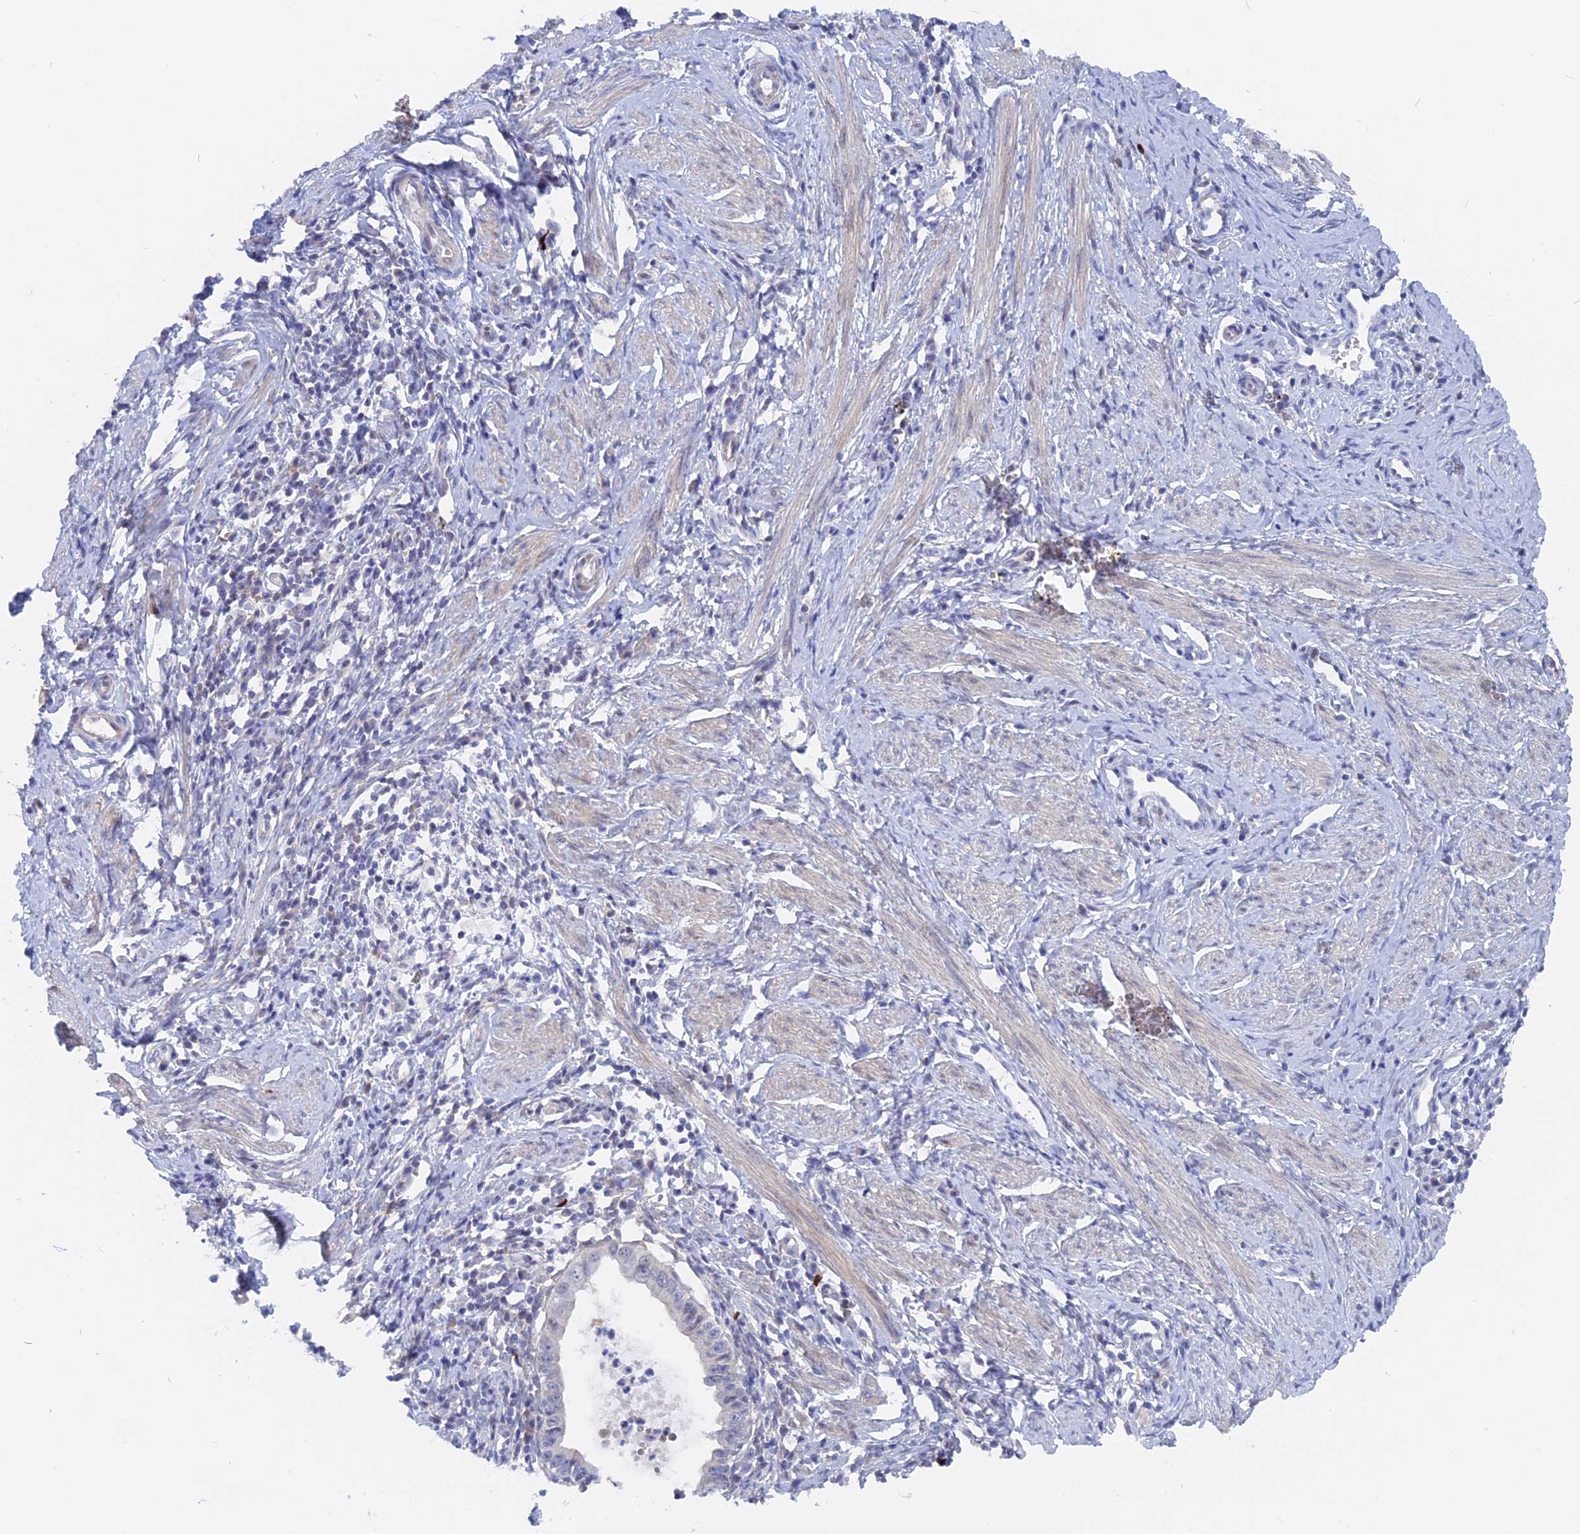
{"staining": {"intensity": "negative", "quantity": "none", "location": "none"}, "tissue": "cervical cancer", "cell_type": "Tumor cells", "image_type": "cancer", "snomed": [{"axis": "morphology", "description": "Adenocarcinoma, NOS"}, {"axis": "topography", "description": "Cervix"}], "caption": "Immunohistochemistry of cervical cancer exhibits no staining in tumor cells.", "gene": "DACT3", "patient": {"sex": "female", "age": 36}}